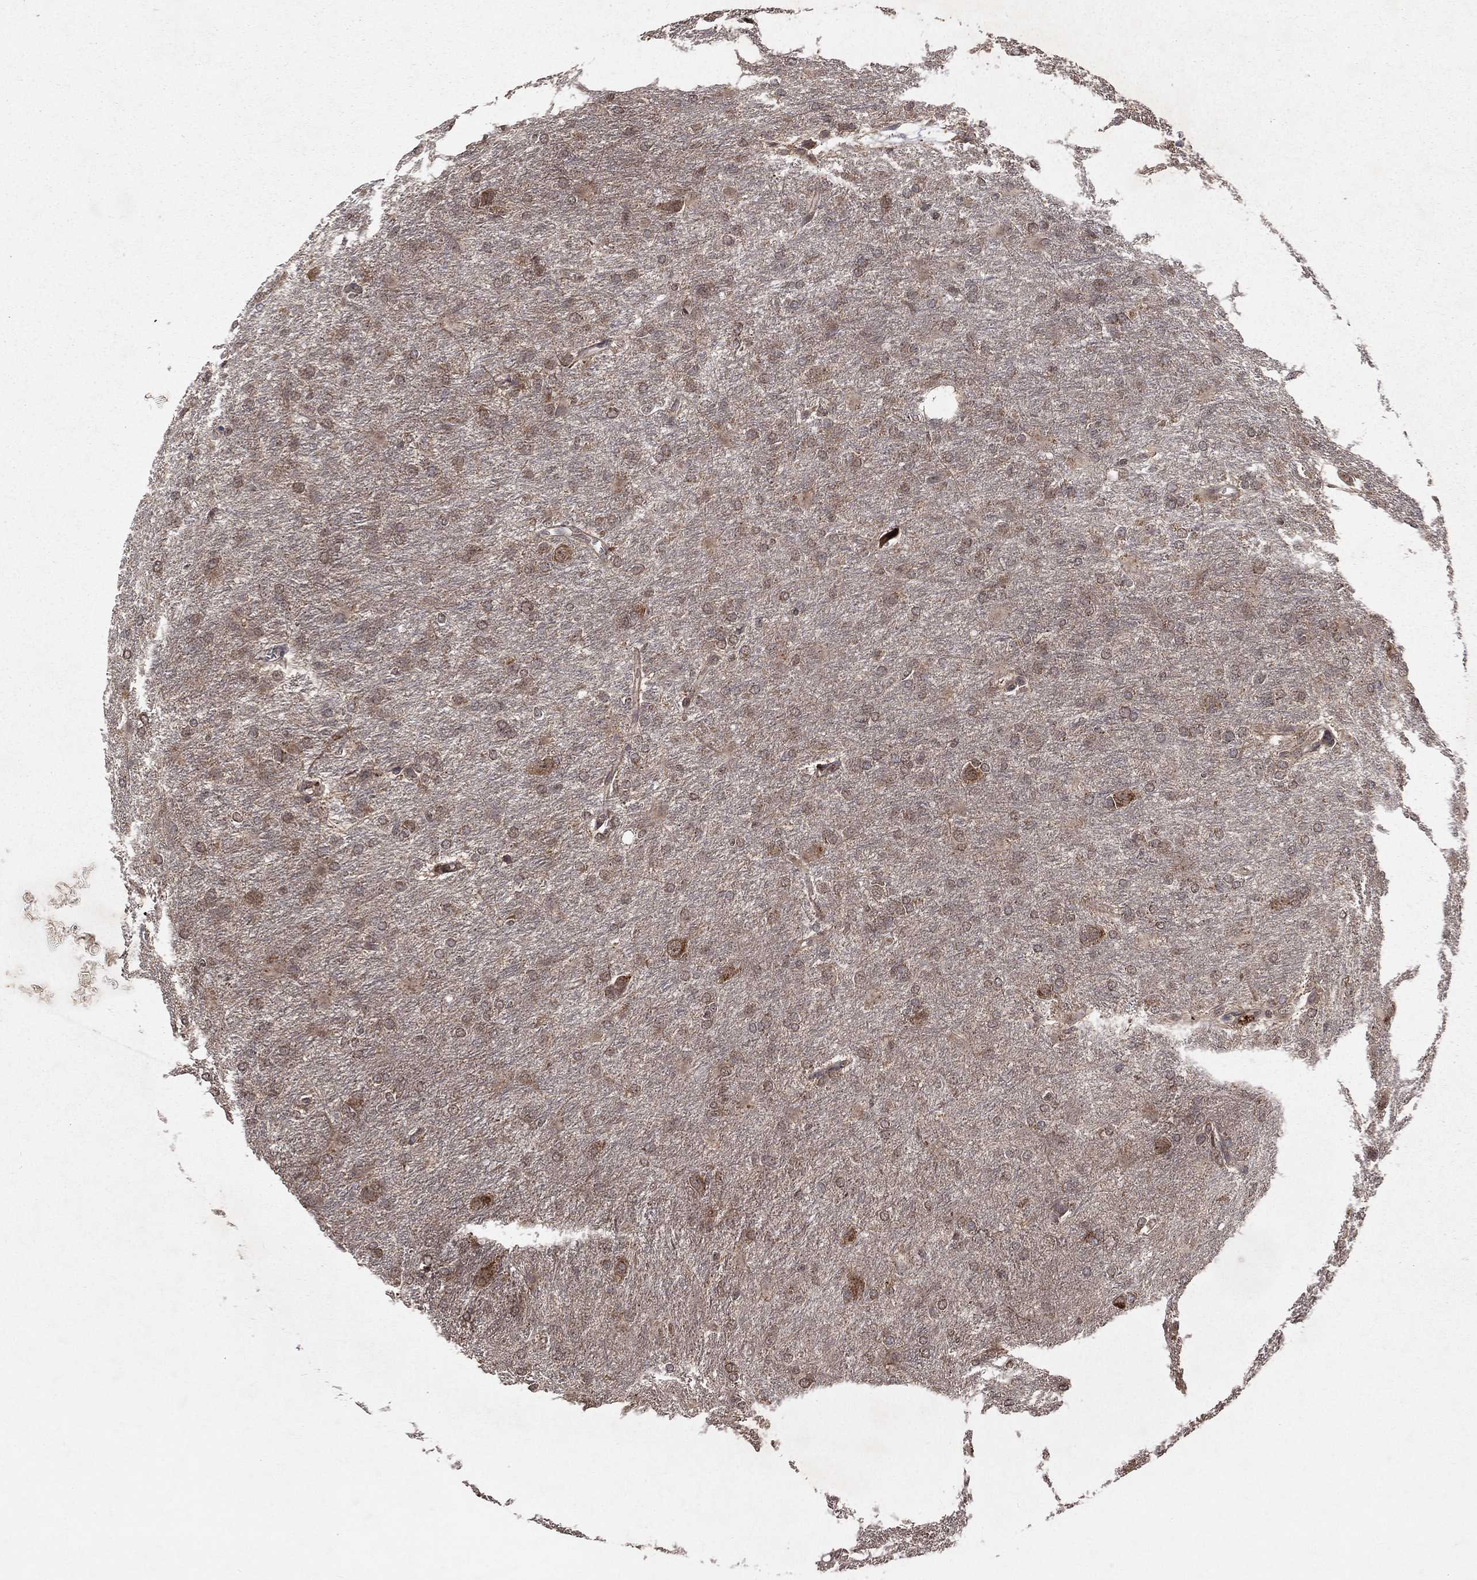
{"staining": {"intensity": "weak", "quantity": "<25%", "location": "cytoplasmic/membranous"}, "tissue": "glioma", "cell_type": "Tumor cells", "image_type": "cancer", "snomed": [{"axis": "morphology", "description": "Glioma, malignant, High grade"}, {"axis": "topography", "description": "Brain"}], "caption": "Immunohistochemistry of human malignant high-grade glioma shows no positivity in tumor cells. Nuclei are stained in blue.", "gene": "ZDHHC15", "patient": {"sex": "male", "age": 68}}